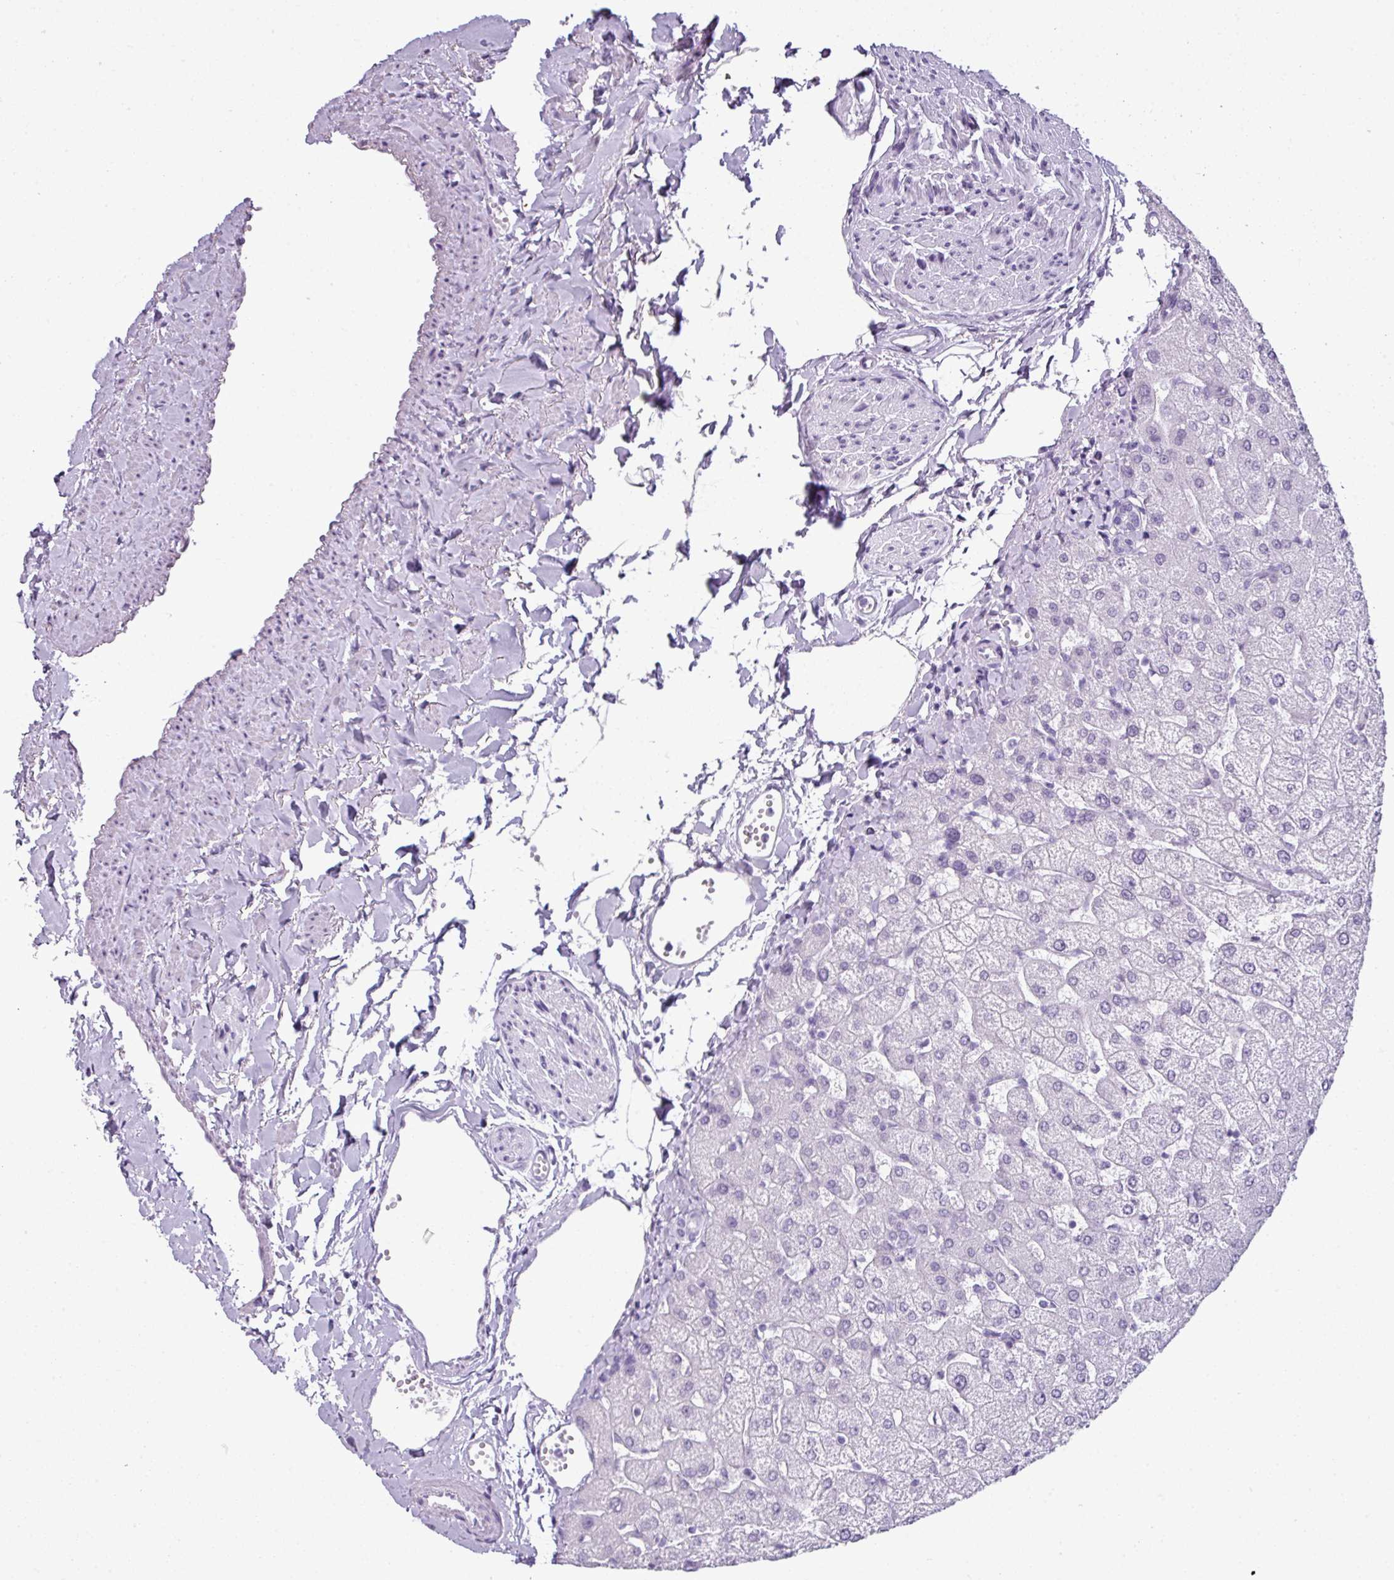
{"staining": {"intensity": "negative", "quantity": "none", "location": "none"}, "tissue": "liver", "cell_type": "Cholangiocytes", "image_type": "normal", "snomed": [{"axis": "morphology", "description": "Normal tissue, NOS"}, {"axis": "topography", "description": "Liver"}], "caption": "Immunohistochemical staining of normal liver exhibits no significant positivity in cholangiocytes.", "gene": "SCT", "patient": {"sex": "female", "age": 54}}